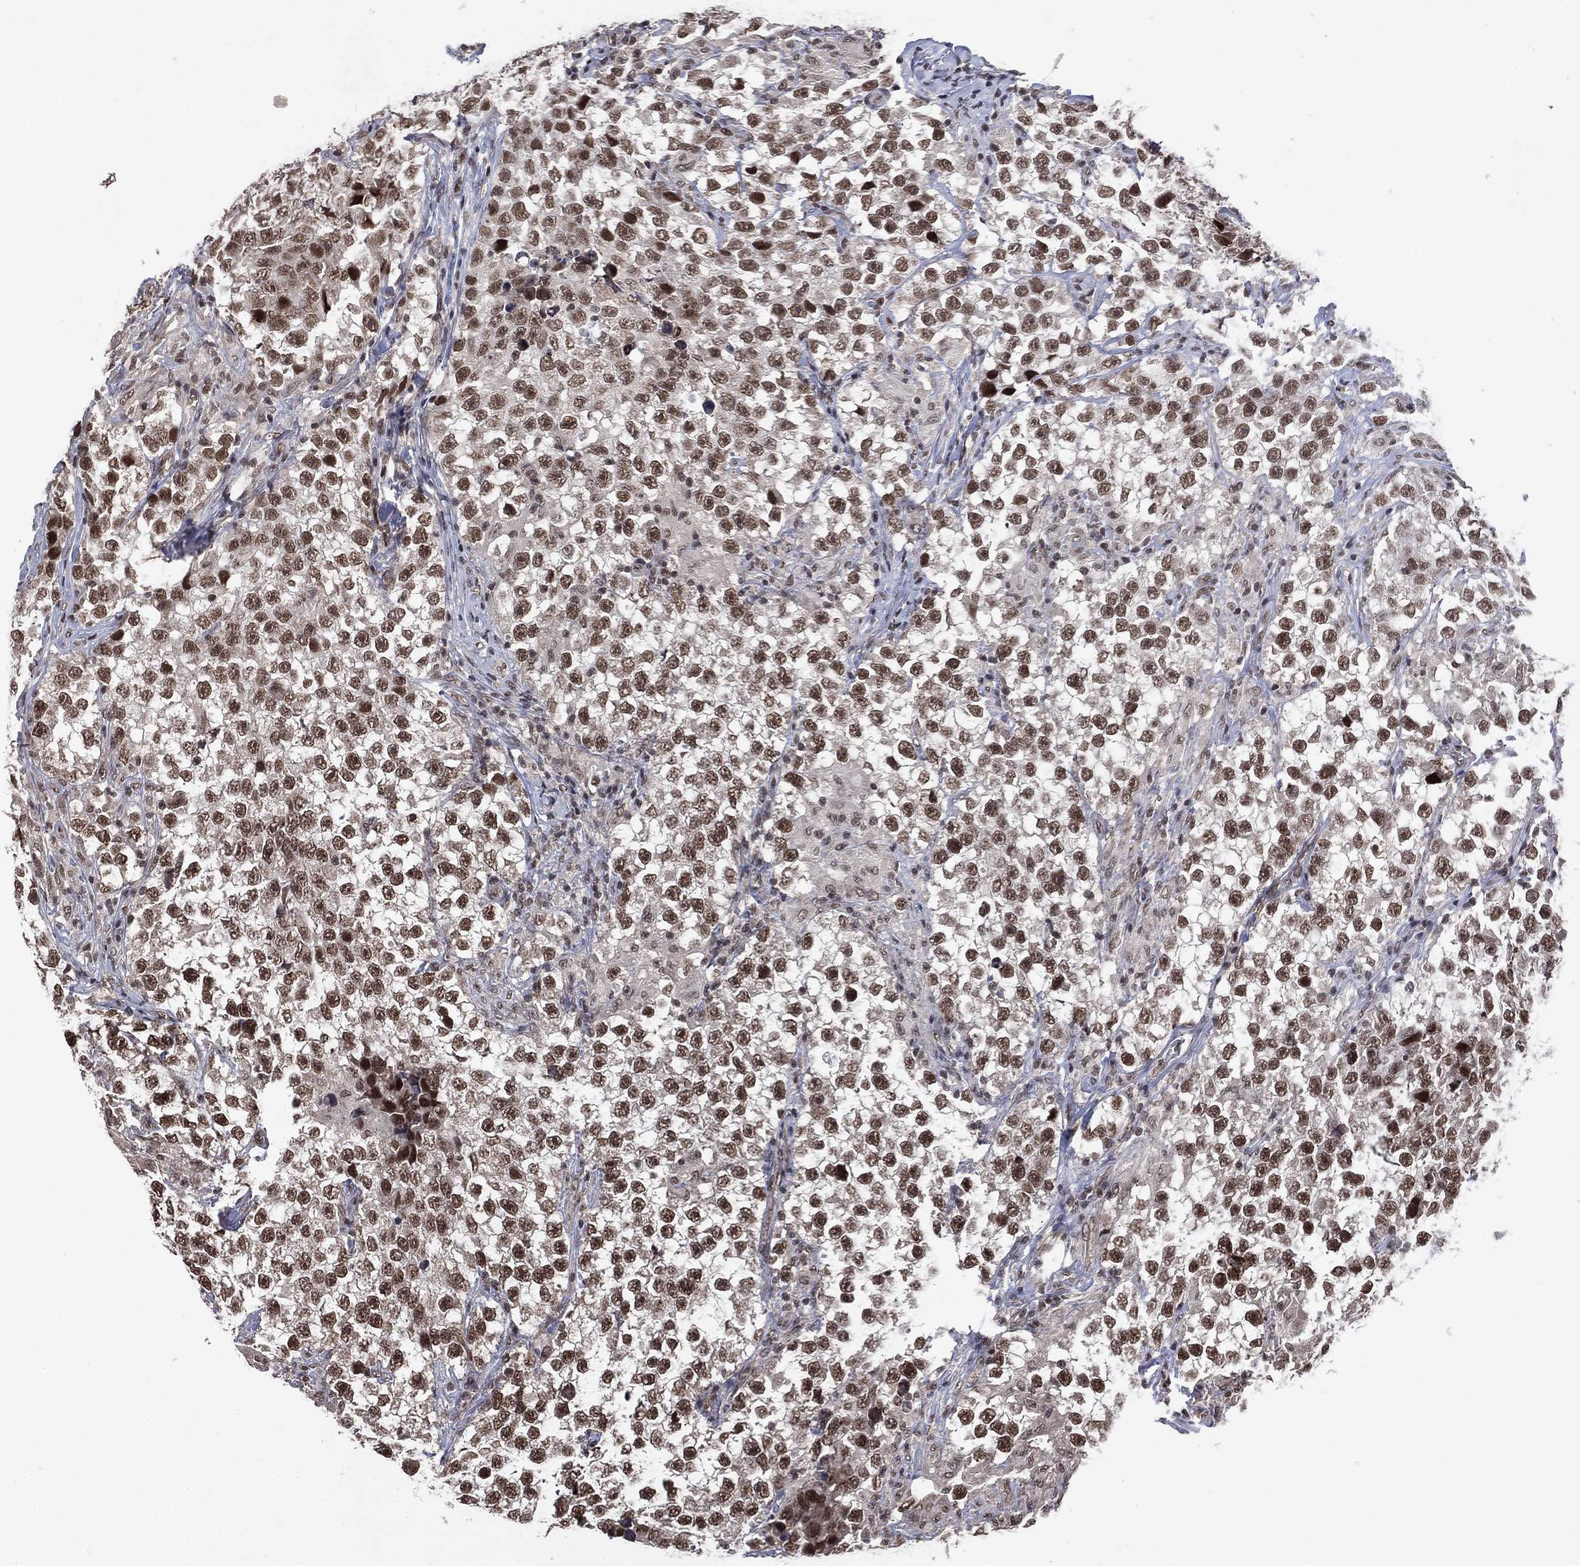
{"staining": {"intensity": "strong", "quantity": "25%-75%", "location": "nuclear"}, "tissue": "testis cancer", "cell_type": "Tumor cells", "image_type": "cancer", "snomed": [{"axis": "morphology", "description": "Seminoma, NOS"}, {"axis": "topography", "description": "Testis"}], "caption": "Immunohistochemistry (IHC) of human testis seminoma displays high levels of strong nuclear expression in approximately 25%-75% of tumor cells.", "gene": "DMAP1", "patient": {"sex": "male", "age": 46}}